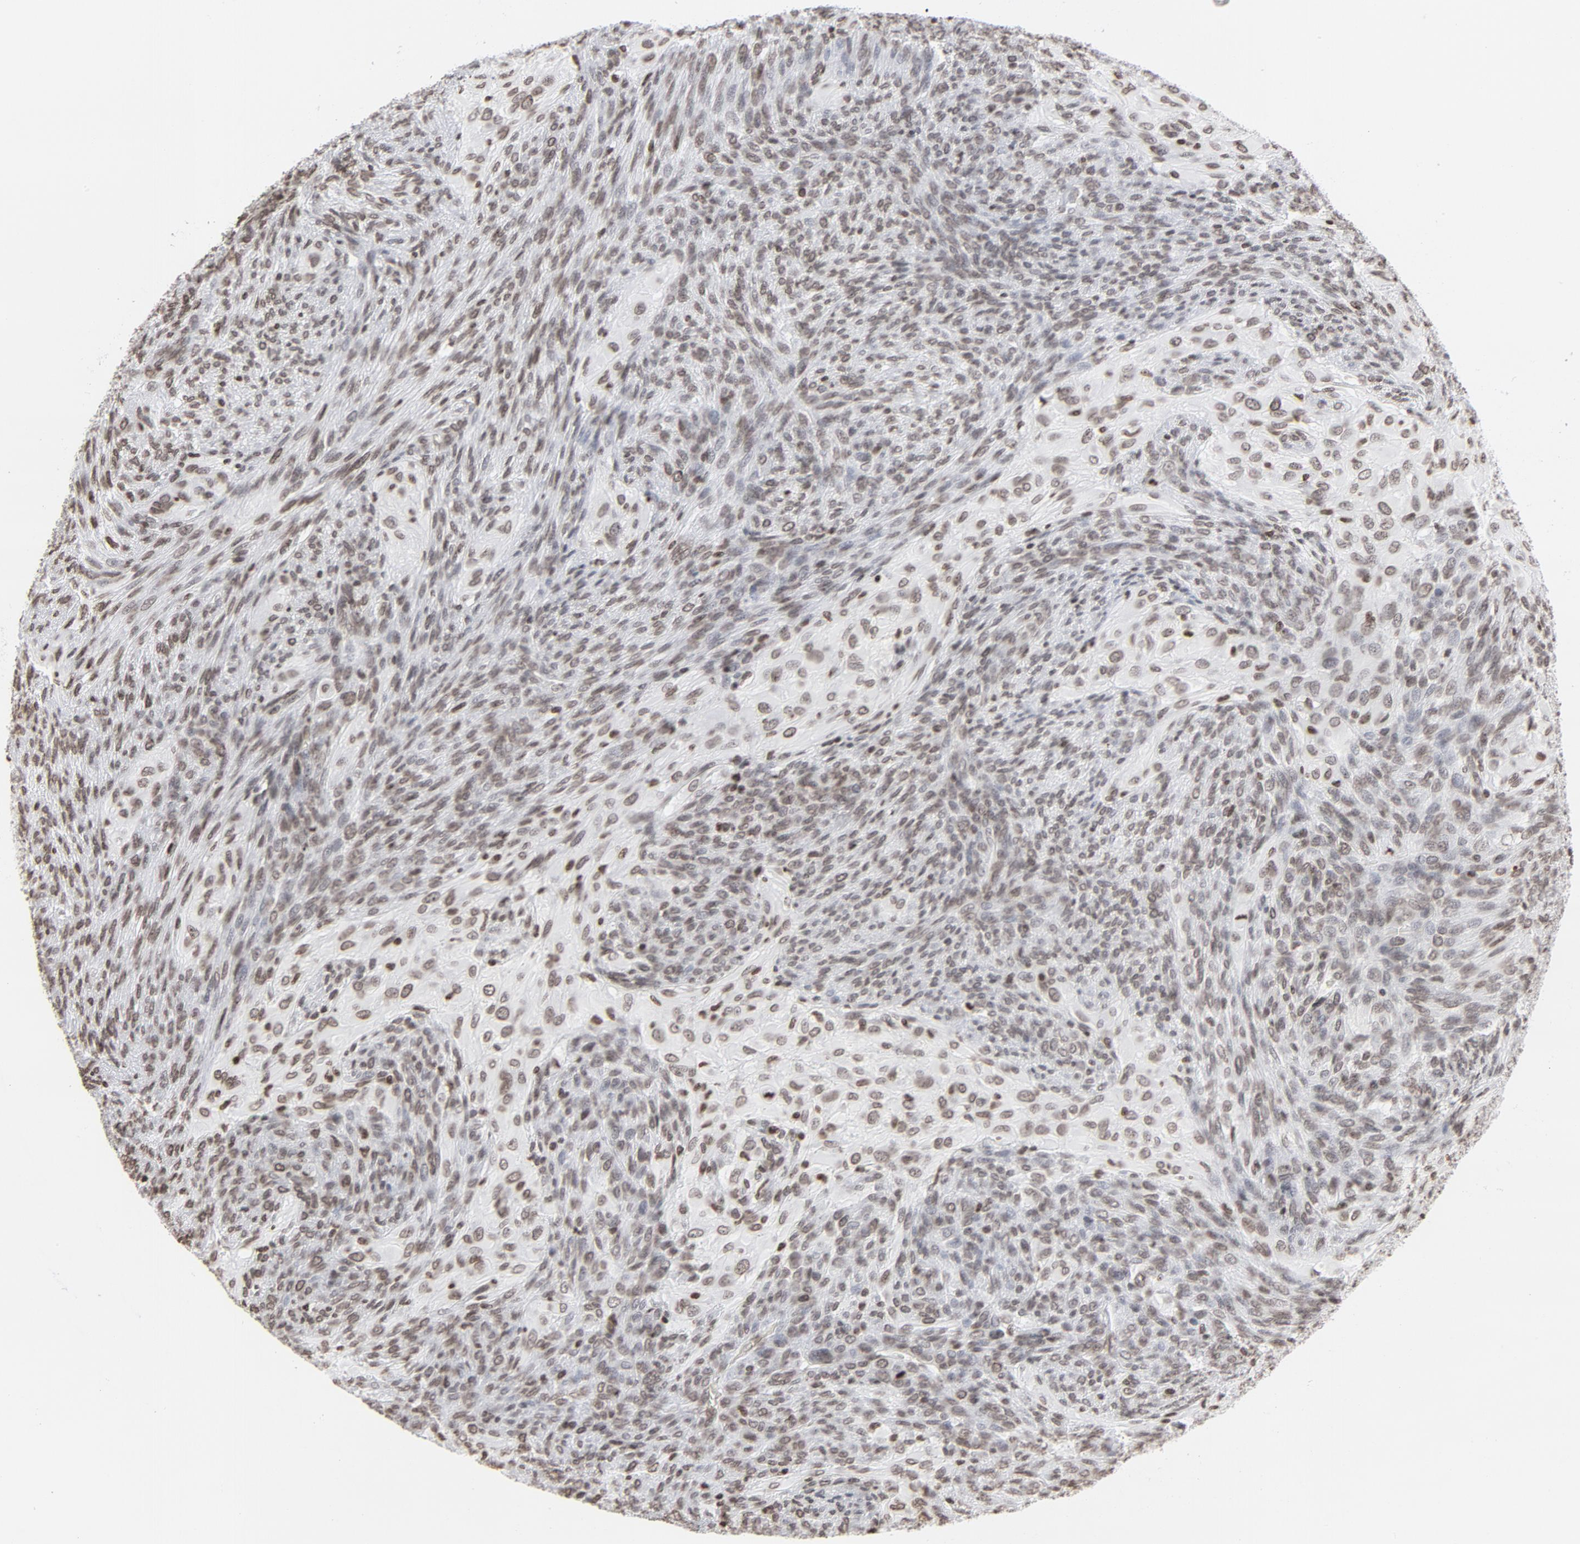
{"staining": {"intensity": "weak", "quantity": ">75%", "location": "nuclear"}, "tissue": "glioma", "cell_type": "Tumor cells", "image_type": "cancer", "snomed": [{"axis": "morphology", "description": "Glioma, malignant, High grade"}, {"axis": "topography", "description": "Cerebral cortex"}], "caption": "Immunohistochemistry (IHC) histopathology image of glioma stained for a protein (brown), which demonstrates low levels of weak nuclear positivity in approximately >75% of tumor cells.", "gene": "H2AC12", "patient": {"sex": "female", "age": 55}}